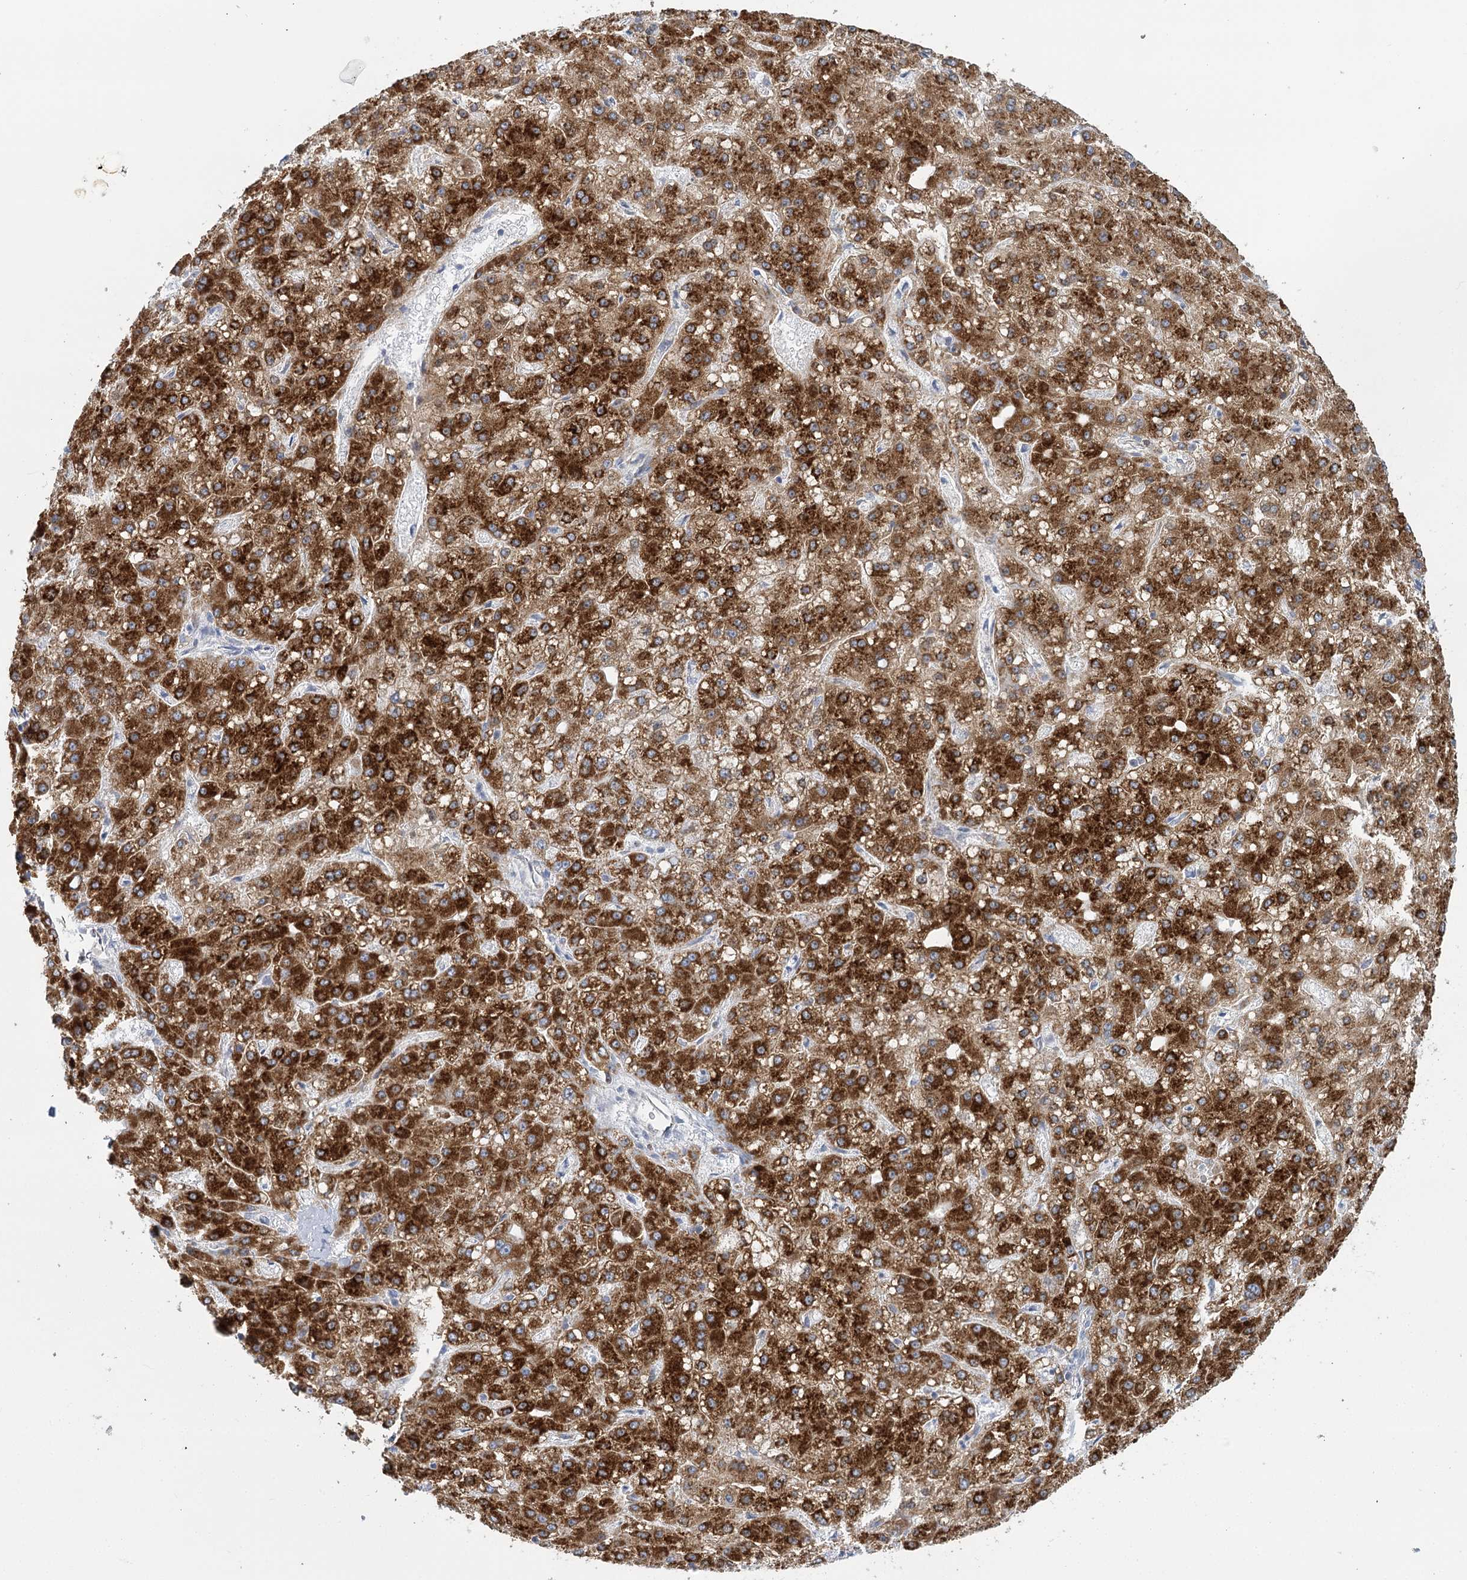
{"staining": {"intensity": "strong", "quantity": ">75%", "location": "cytoplasmic/membranous"}, "tissue": "liver cancer", "cell_type": "Tumor cells", "image_type": "cancer", "snomed": [{"axis": "morphology", "description": "Carcinoma, Hepatocellular, NOS"}, {"axis": "topography", "description": "Liver"}], "caption": "Liver cancer (hepatocellular carcinoma) stained with a protein marker demonstrates strong staining in tumor cells.", "gene": "DHTKD1", "patient": {"sex": "male", "age": 67}}